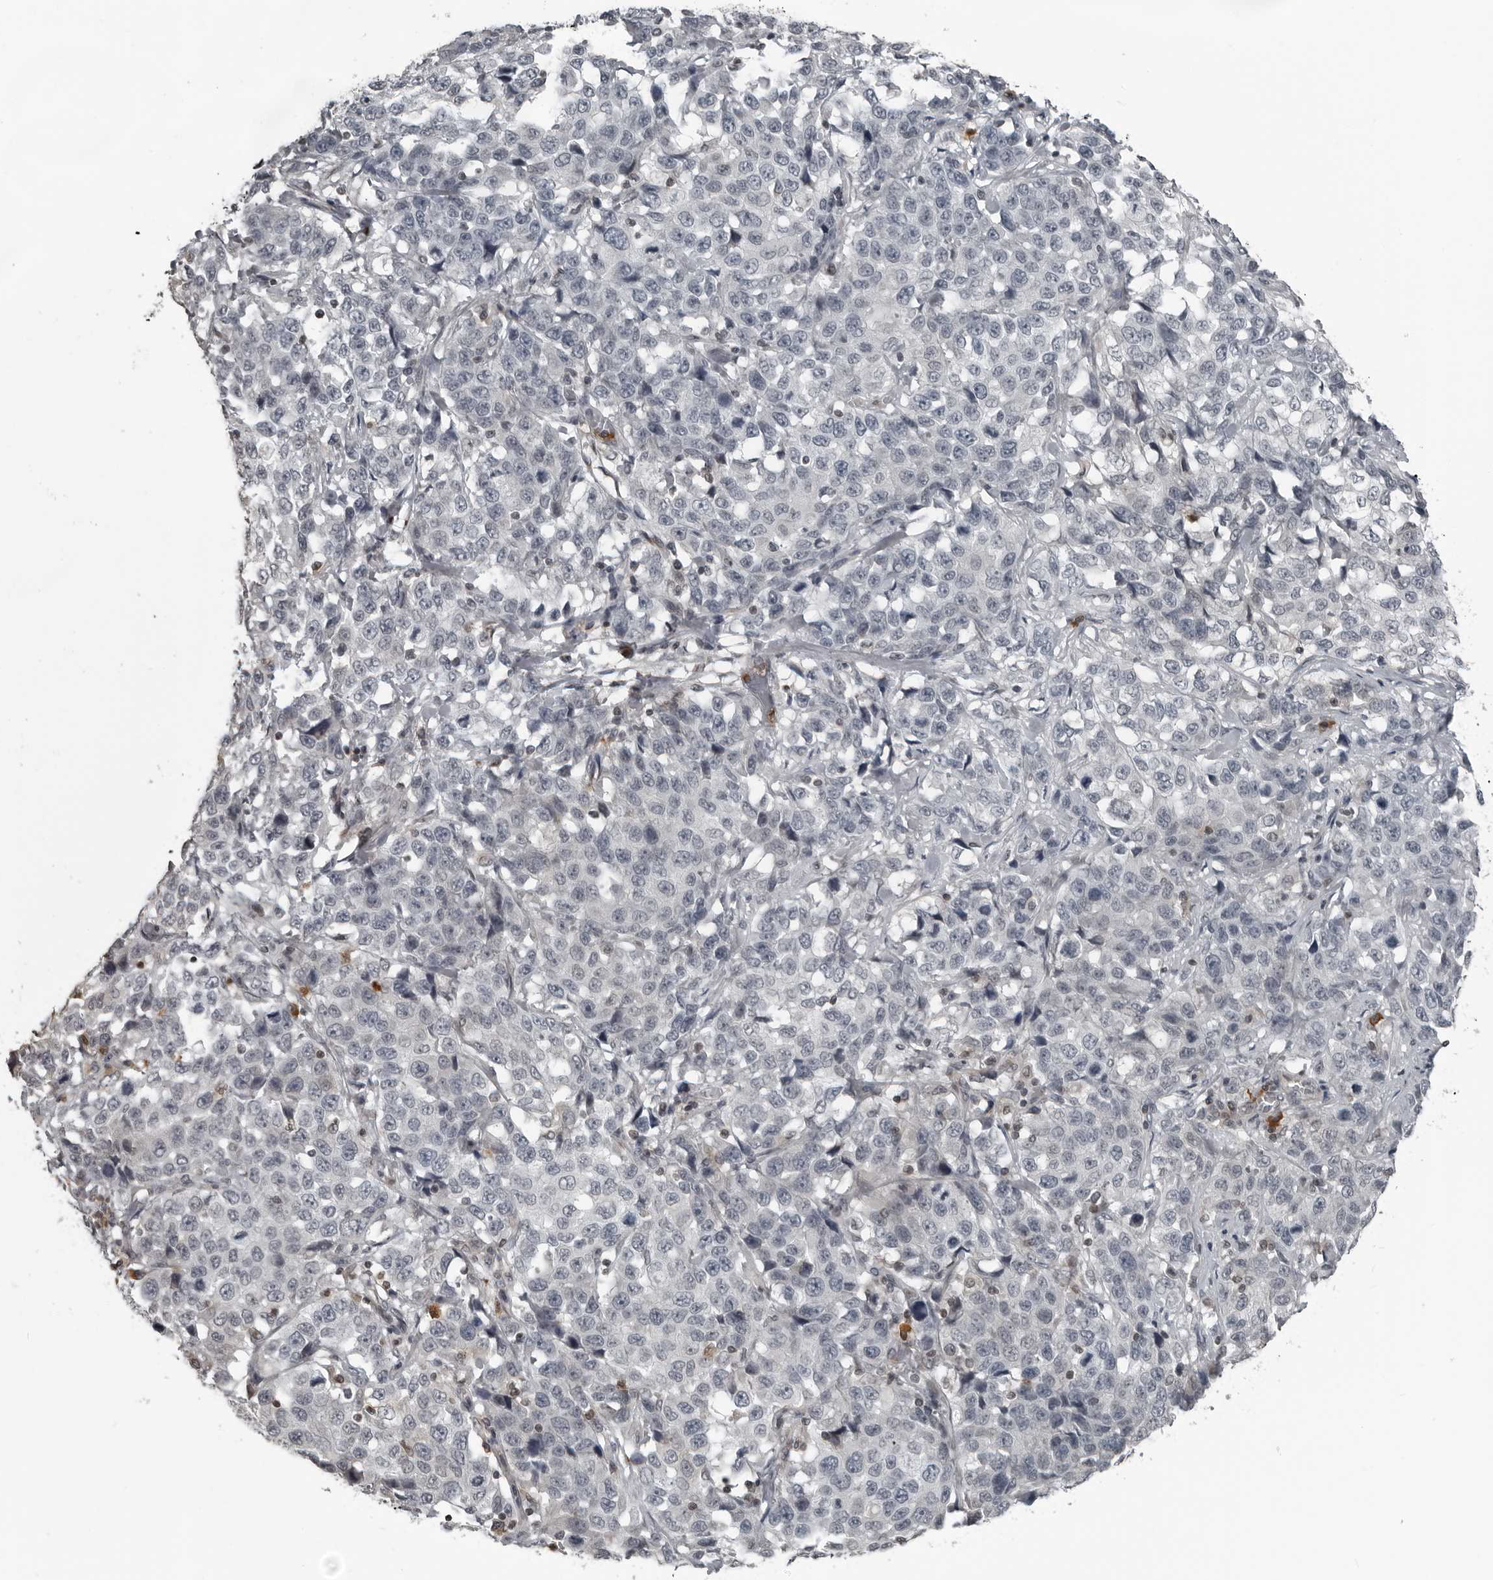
{"staining": {"intensity": "negative", "quantity": "none", "location": "none"}, "tissue": "stomach cancer", "cell_type": "Tumor cells", "image_type": "cancer", "snomed": [{"axis": "morphology", "description": "Normal tissue, NOS"}, {"axis": "morphology", "description": "Adenocarcinoma, NOS"}, {"axis": "topography", "description": "Stomach"}], "caption": "Tumor cells show no significant staining in adenocarcinoma (stomach).", "gene": "RTCA", "patient": {"sex": "male", "age": 48}}